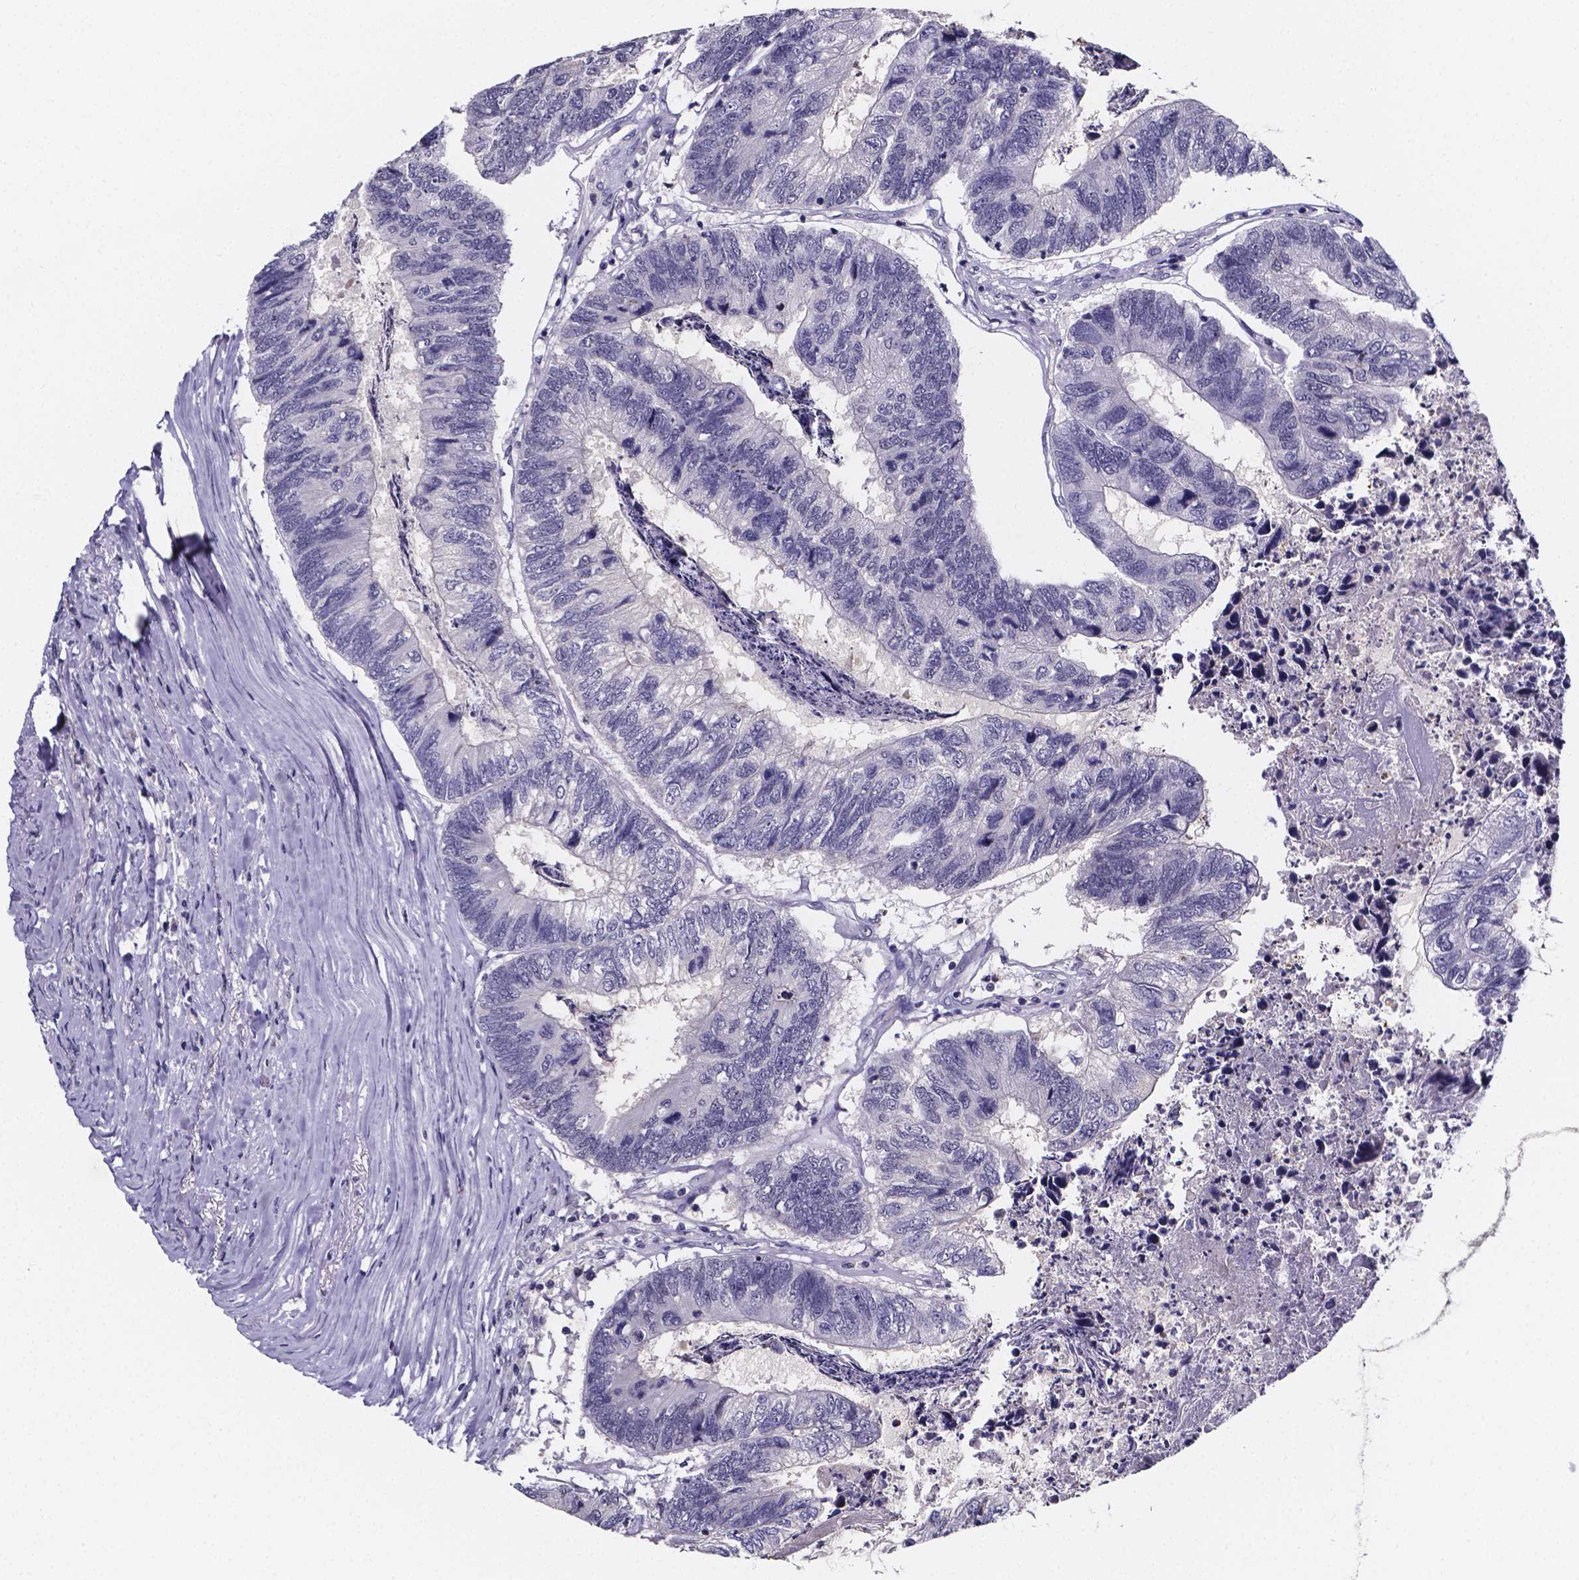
{"staining": {"intensity": "negative", "quantity": "none", "location": "none"}, "tissue": "colorectal cancer", "cell_type": "Tumor cells", "image_type": "cancer", "snomed": [{"axis": "morphology", "description": "Adenocarcinoma, NOS"}, {"axis": "topography", "description": "Colon"}], "caption": "A high-resolution histopathology image shows immunohistochemistry (IHC) staining of colorectal cancer, which reveals no significant staining in tumor cells.", "gene": "IZUMO1", "patient": {"sex": "female", "age": 67}}